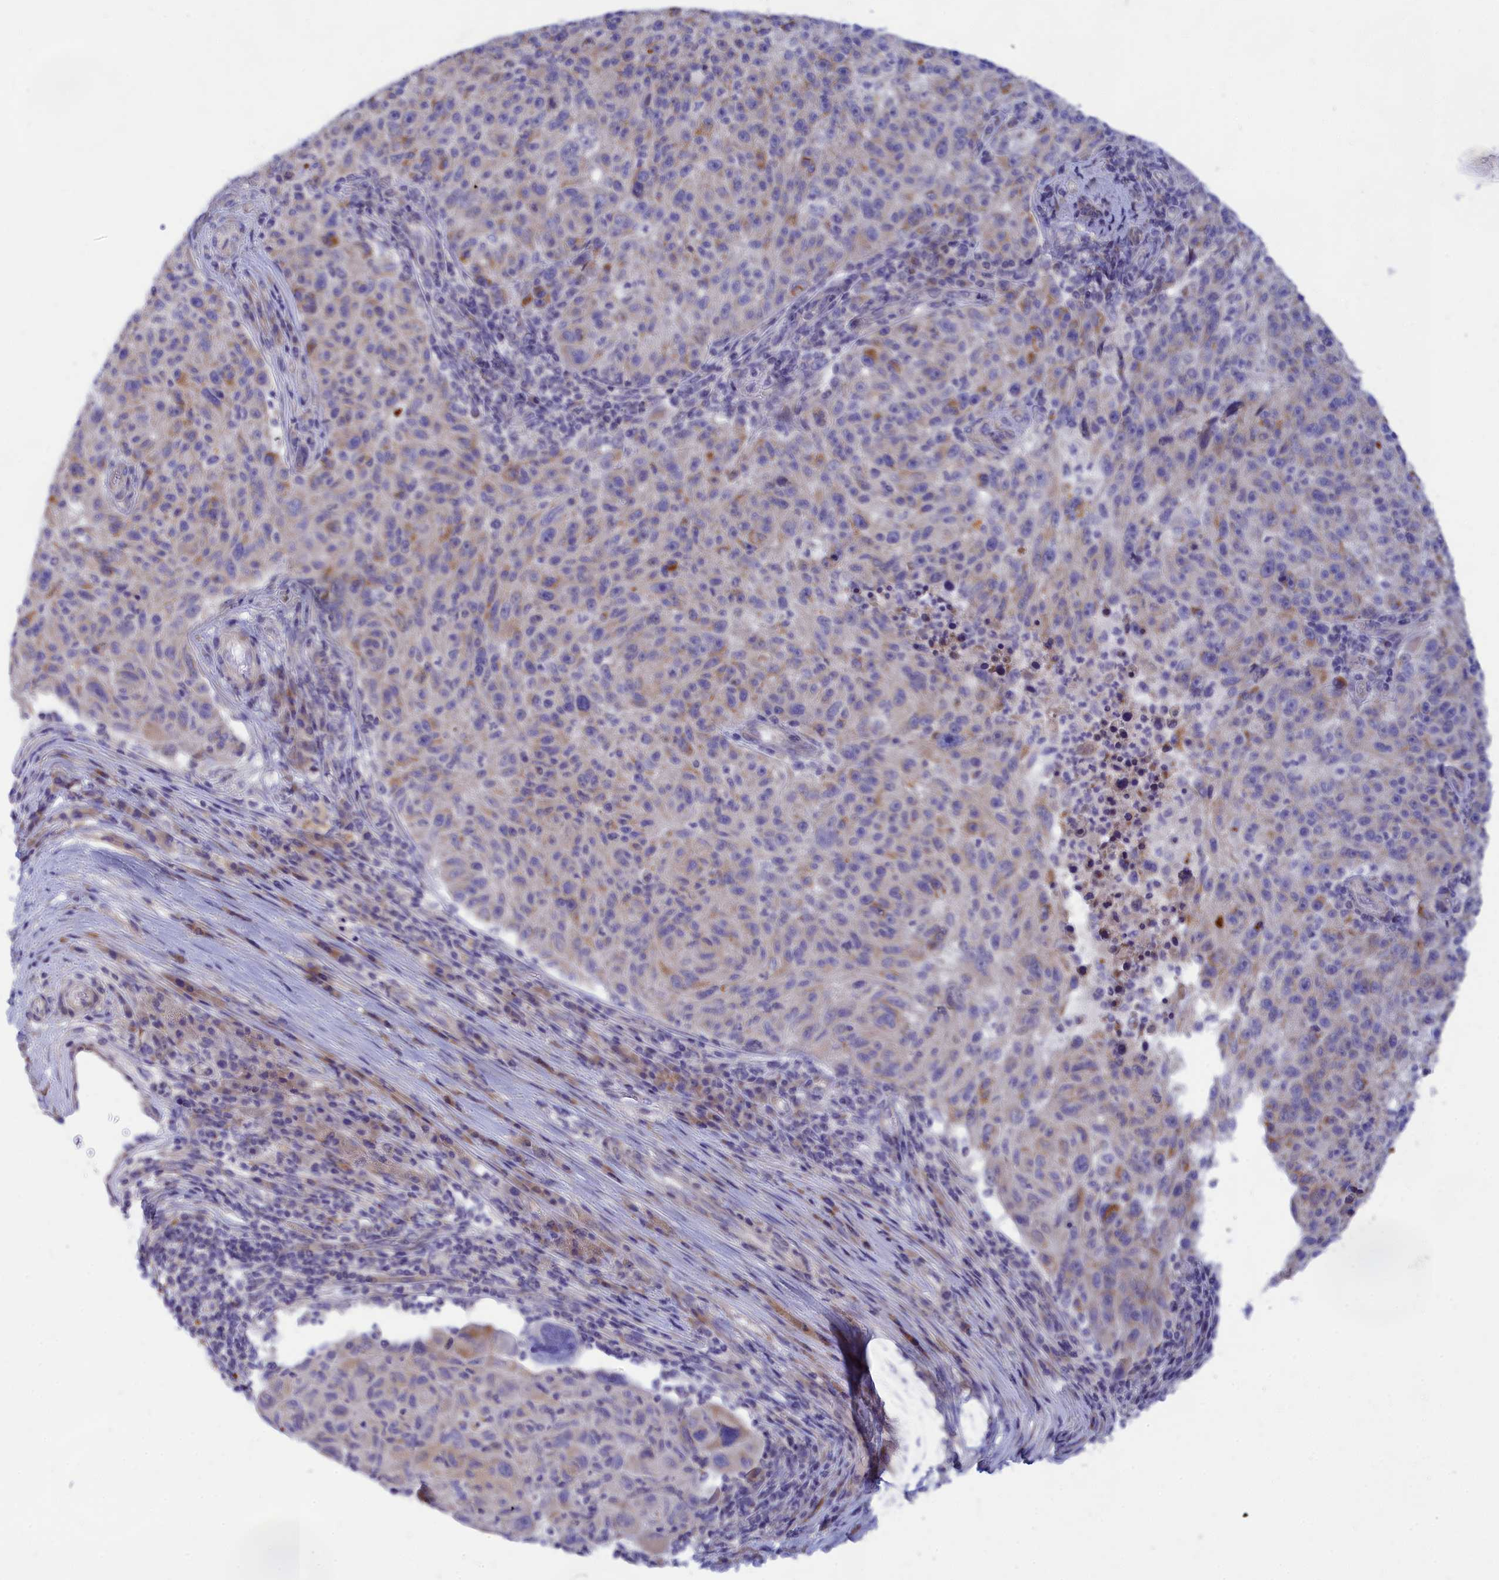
{"staining": {"intensity": "moderate", "quantity": "<25%", "location": "cytoplasmic/membranous"}, "tissue": "melanoma", "cell_type": "Tumor cells", "image_type": "cancer", "snomed": [{"axis": "morphology", "description": "Malignant melanoma, NOS"}, {"axis": "topography", "description": "Skin"}], "caption": "A histopathology image of melanoma stained for a protein shows moderate cytoplasmic/membranous brown staining in tumor cells.", "gene": "TMEM30B", "patient": {"sex": "male", "age": 53}}